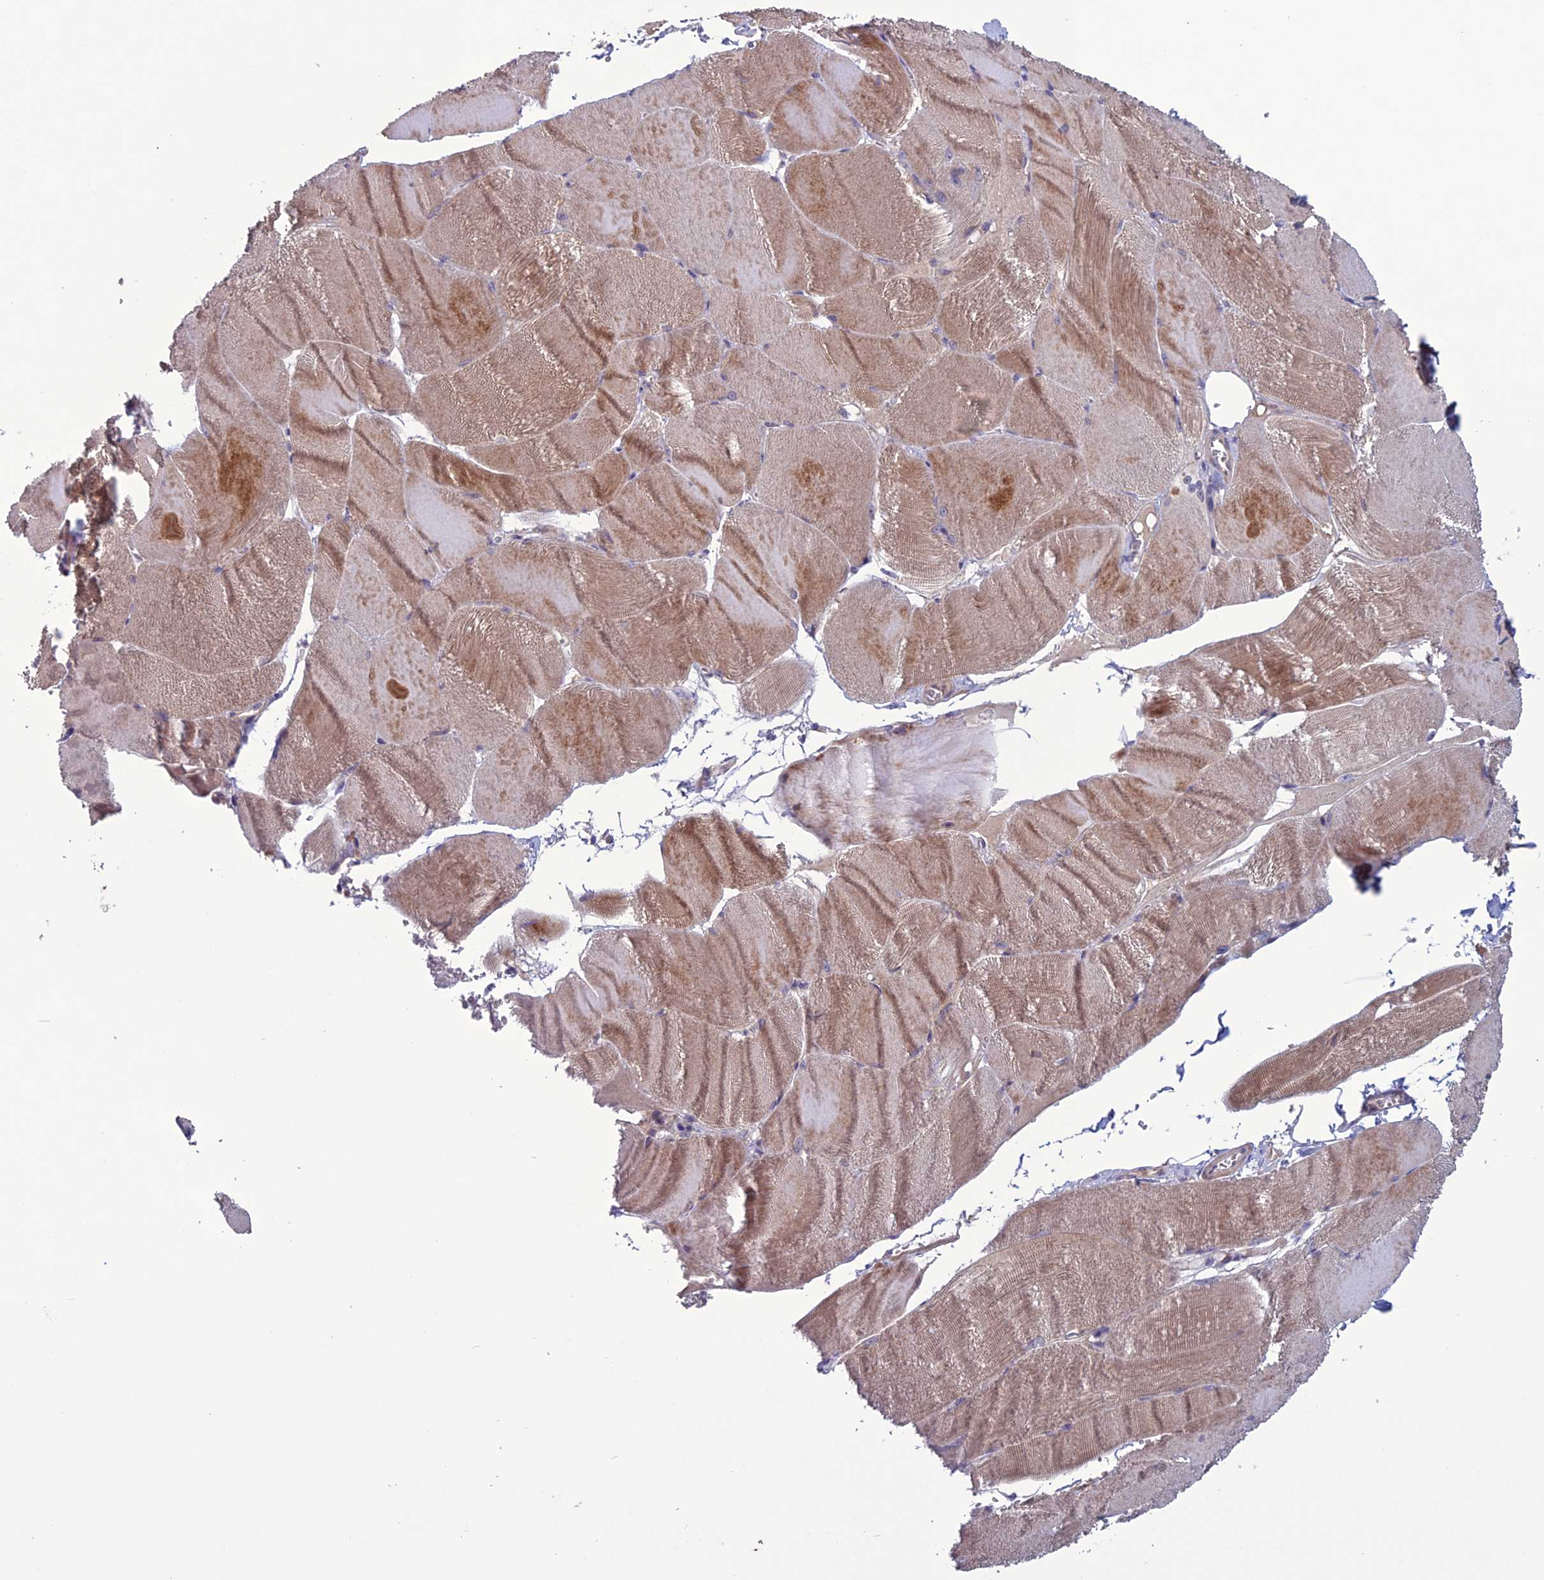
{"staining": {"intensity": "strong", "quantity": "25%-75%", "location": "cytoplasmic/membranous"}, "tissue": "skeletal muscle", "cell_type": "Myocytes", "image_type": "normal", "snomed": [{"axis": "morphology", "description": "Normal tissue, NOS"}, {"axis": "morphology", "description": "Basal cell carcinoma"}, {"axis": "topography", "description": "Skeletal muscle"}], "caption": "Immunohistochemical staining of benign human skeletal muscle shows strong cytoplasmic/membranous protein positivity in approximately 25%-75% of myocytes.", "gene": "C2orf76", "patient": {"sex": "female", "age": 64}}